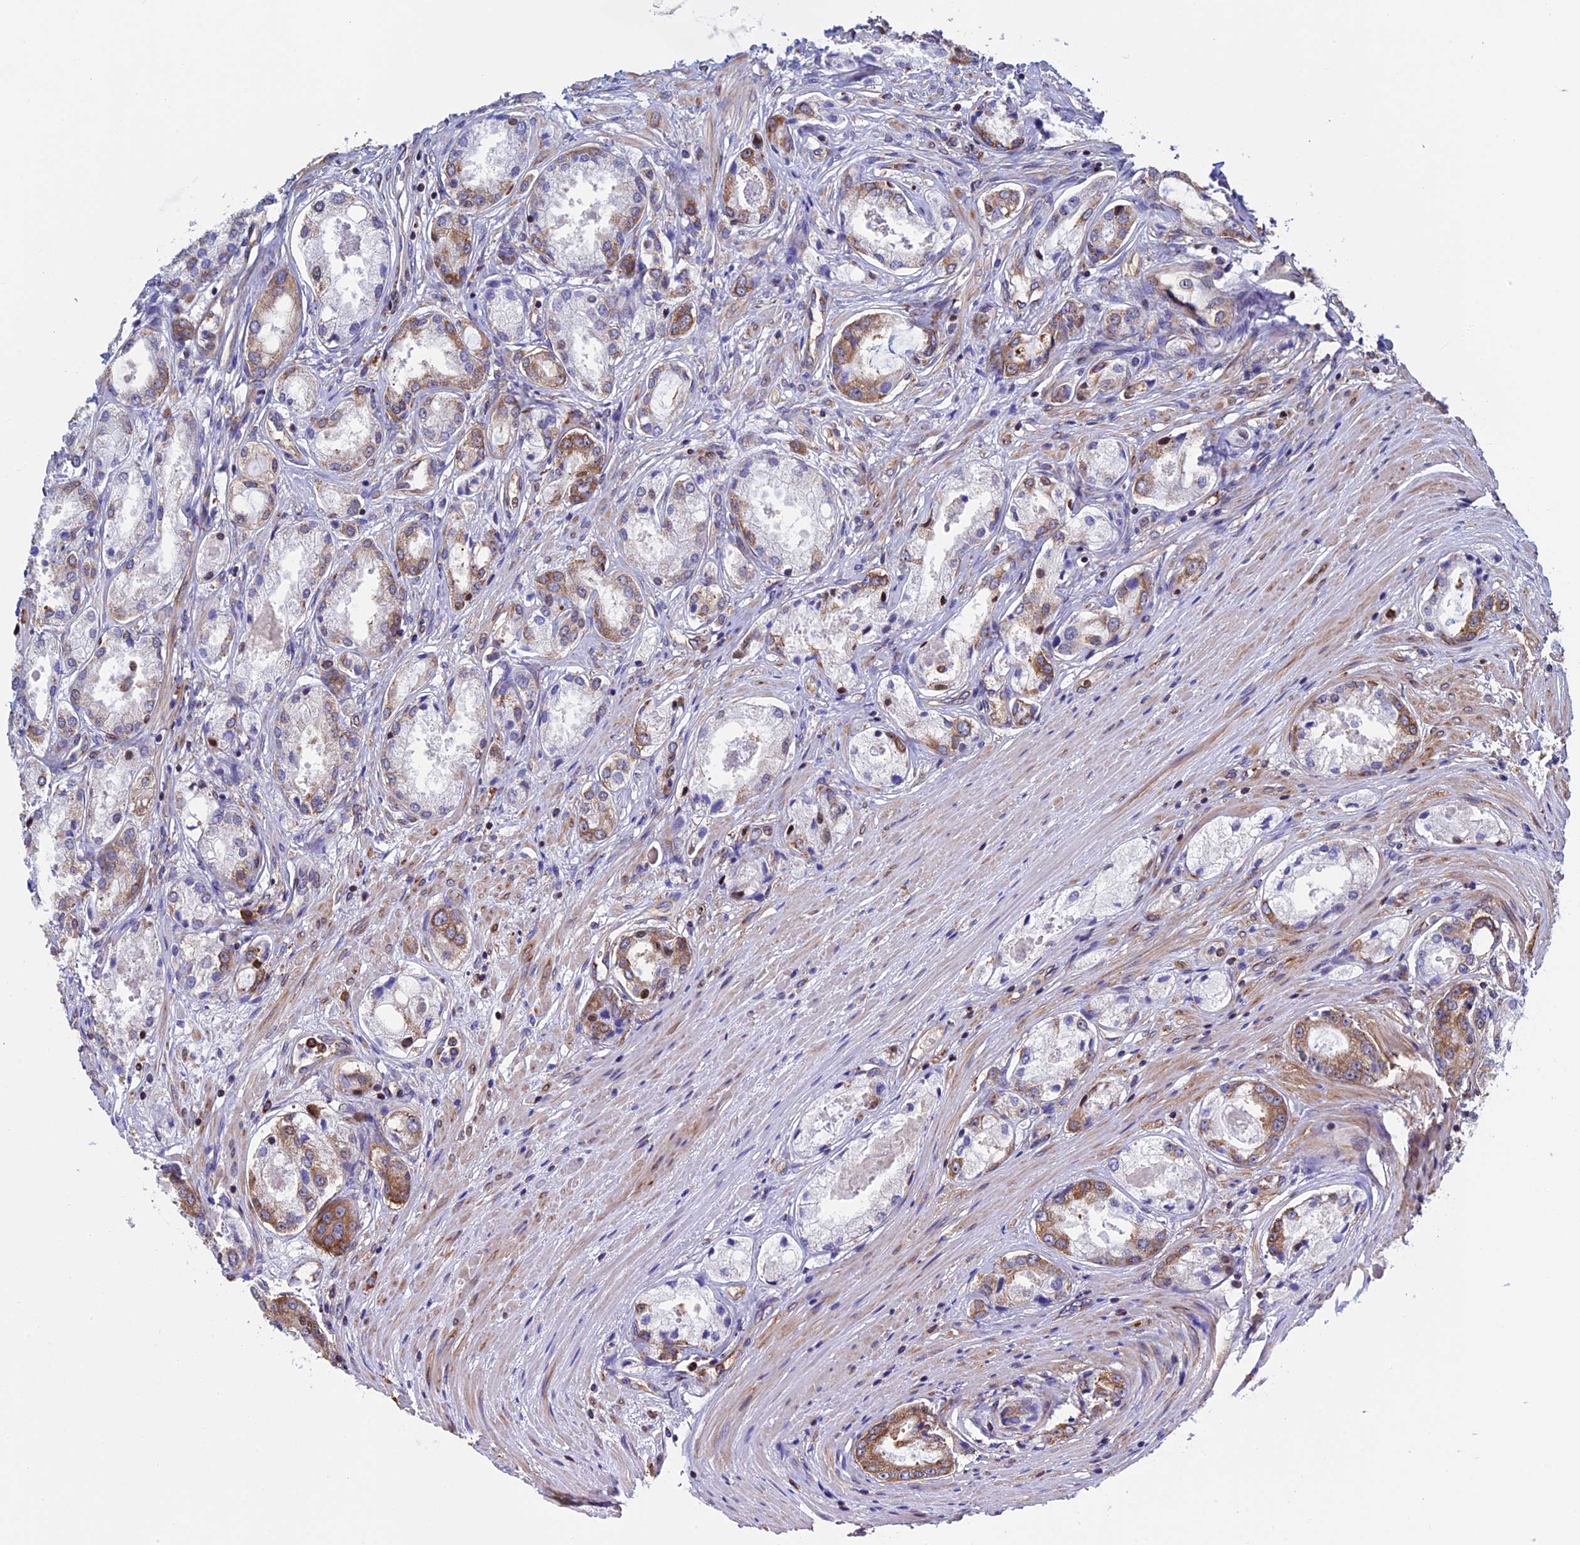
{"staining": {"intensity": "moderate", "quantity": "<25%", "location": "cytoplasmic/membranous"}, "tissue": "prostate cancer", "cell_type": "Tumor cells", "image_type": "cancer", "snomed": [{"axis": "morphology", "description": "Adenocarcinoma, Low grade"}, {"axis": "topography", "description": "Prostate"}], "caption": "Prostate adenocarcinoma (low-grade) stained for a protein (brown) displays moderate cytoplasmic/membranous positive positivity in approximately <25% of tumor cells.", "gene": "SLC9A5", "patient": {"sex": "male", "age": 68}}